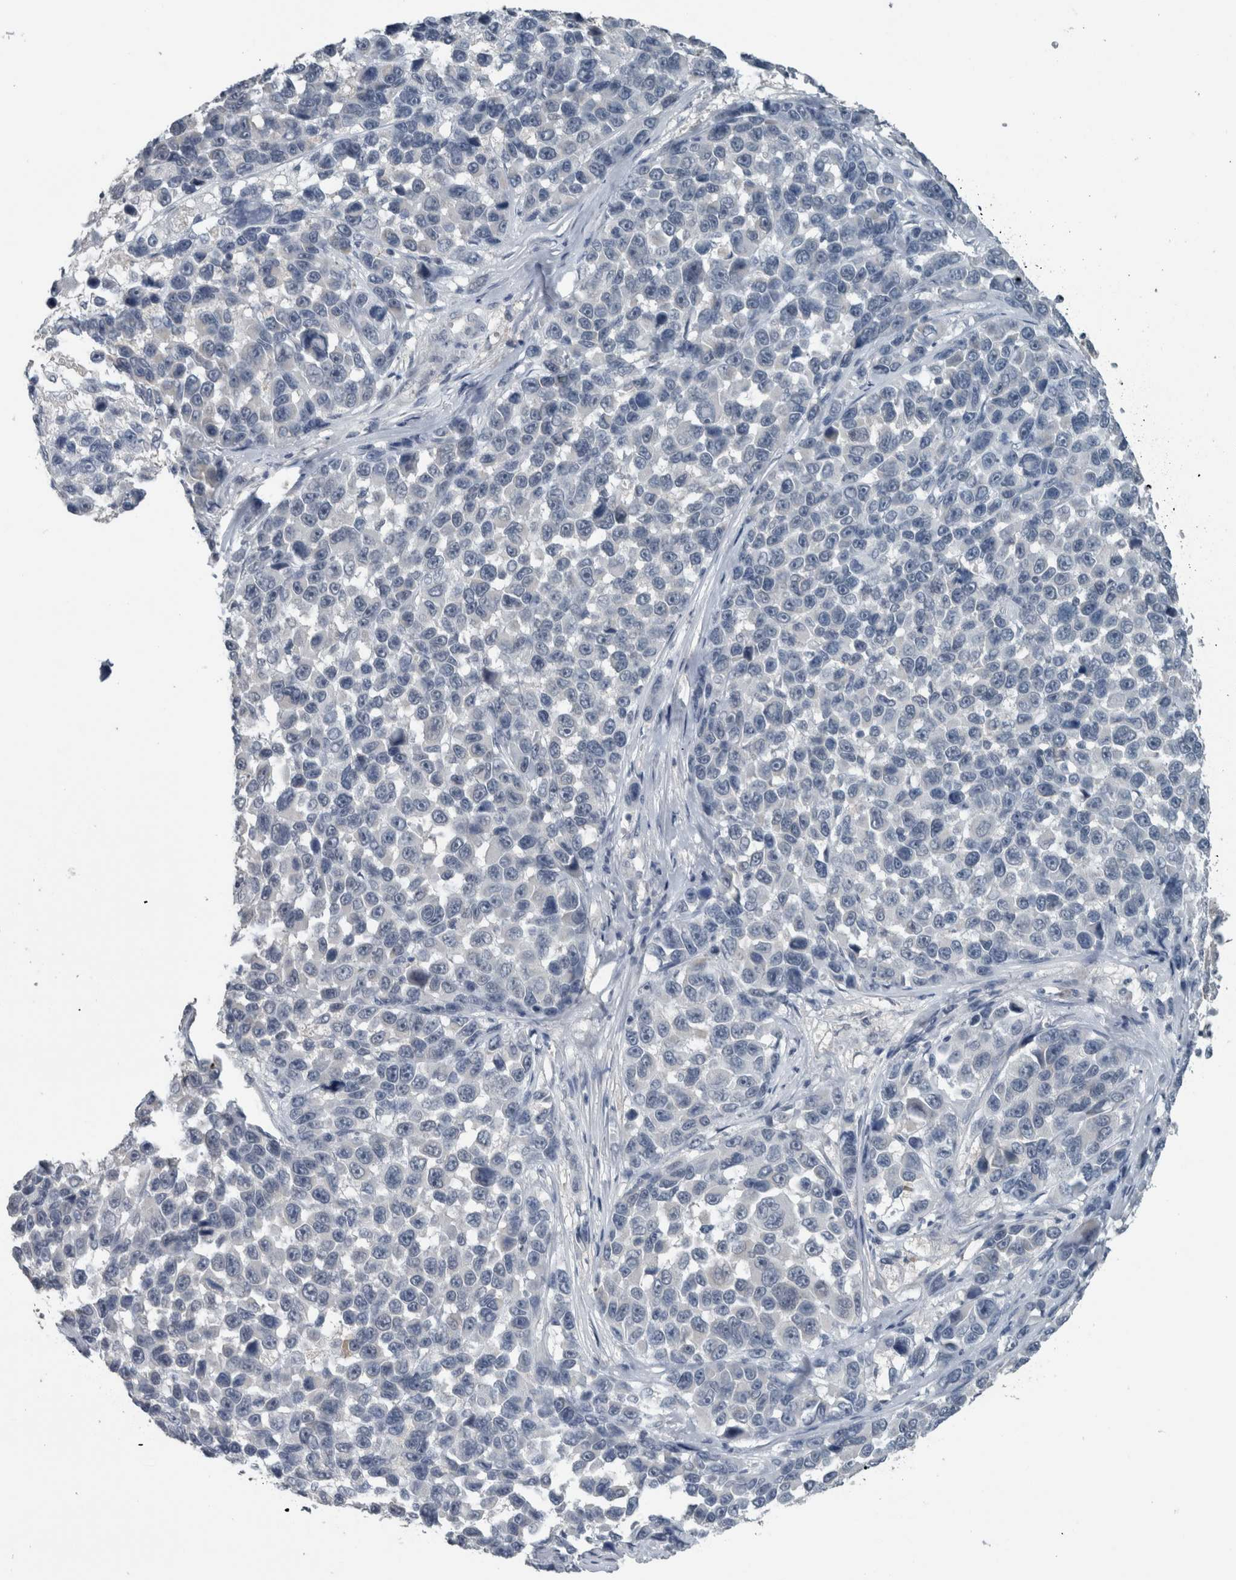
{"staining": {"intensity": "negative", "quantity": "none", "location": "none"}, "tissue": "melanoma", "cell_type": "Tumor cells", "image_type": "cancer", "snomed": [{"axis": "morphology", "description": "Malignant melanoma, NOS"}, {"axis": "topography", "description": "Skin"}], "caption": "A histopathology image of human melanoma is negative for staining in tumor cells. Nuclei are stained in blue.", "gene": "ACSF2", "patient": {"sex": "male", "age": 53}}